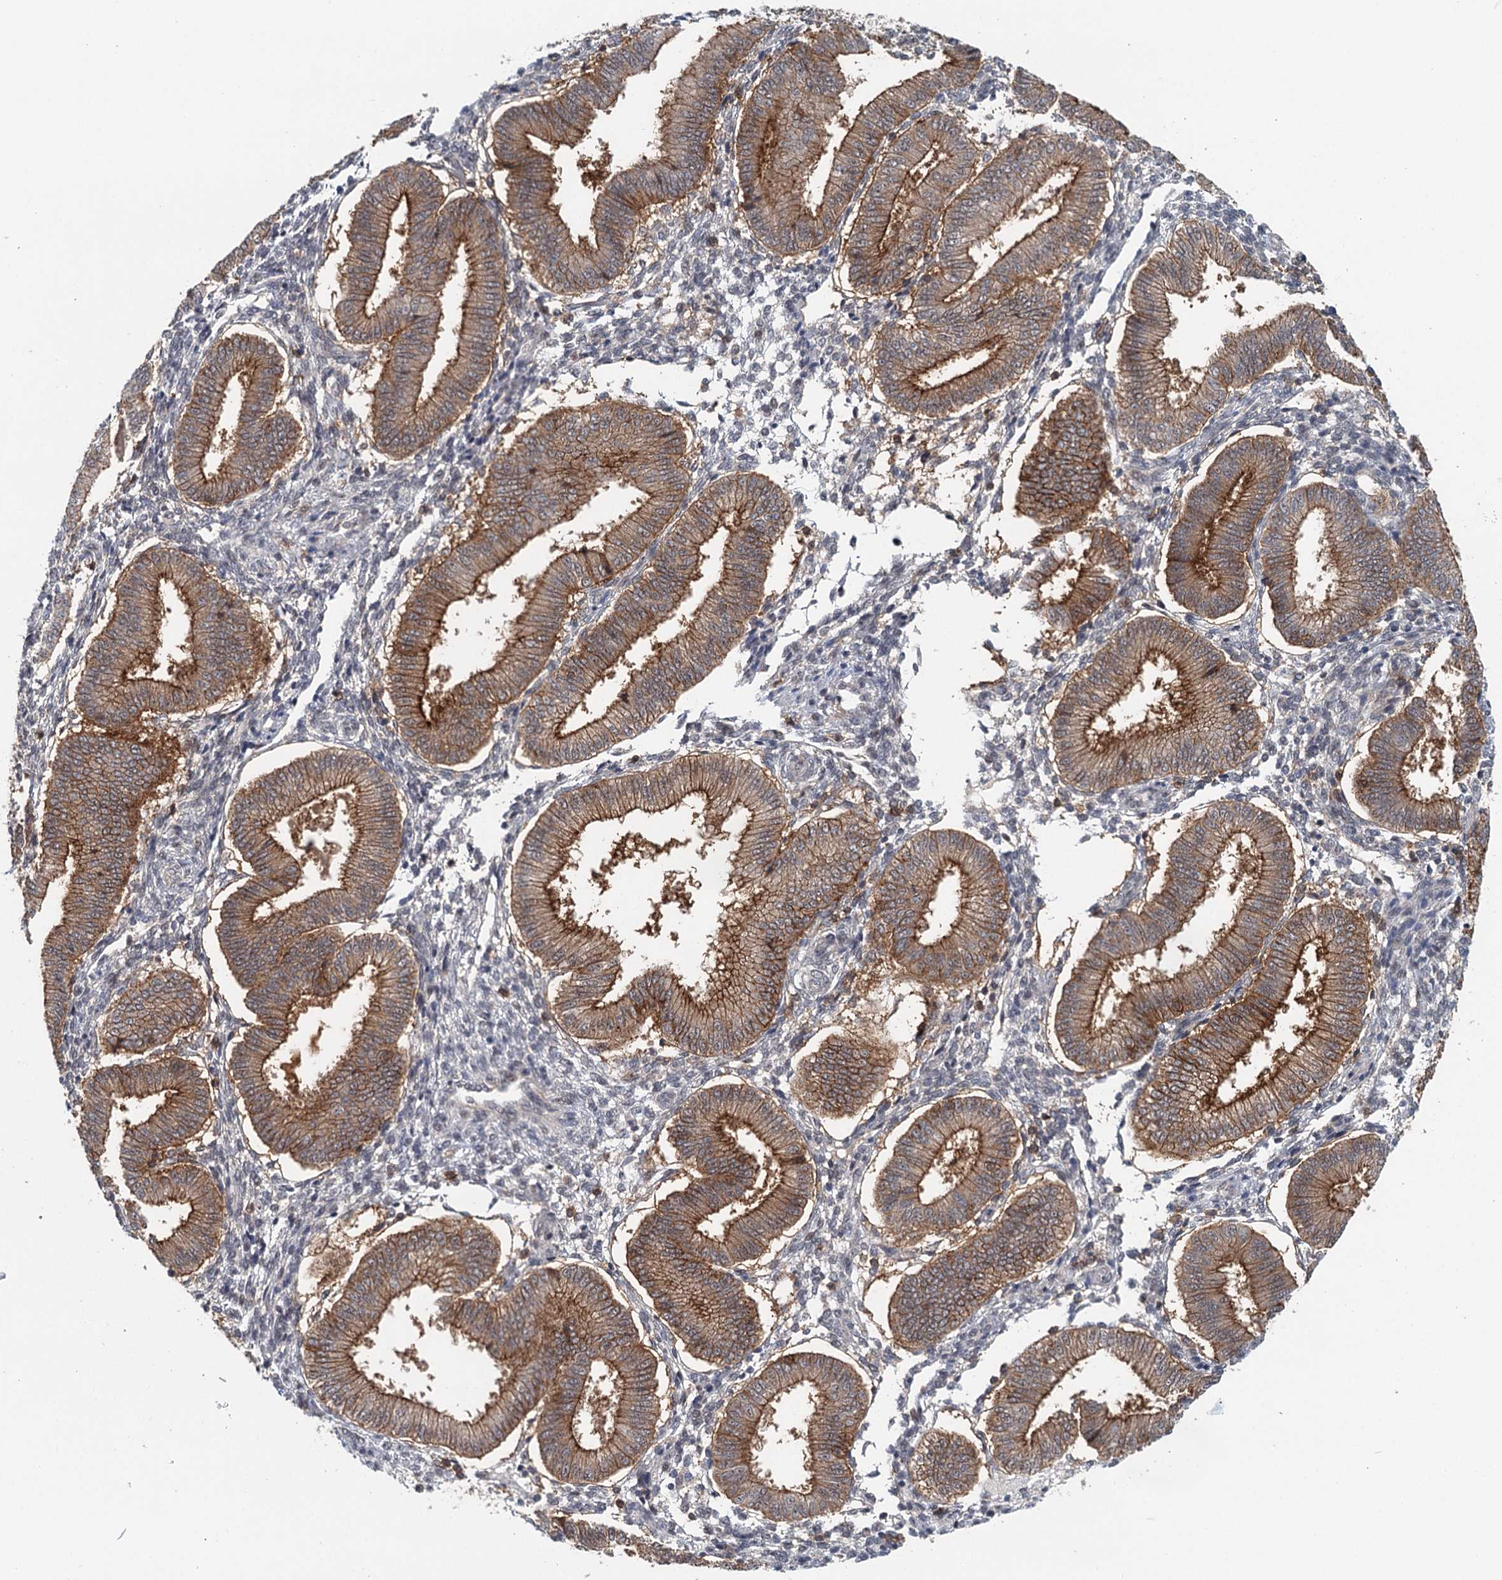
{"staining": {"intensity": "negative", "quantity": "none", "location": "none"}, "tissue": "endometrium", "cell_type": "Cells in endometrial stroma", "image_type": "normal", "snomed": [{"axis": "morphology", "description": "Normal tissue, NOS"}, {"axis": "topography", "description": "Endometrium"}], "caption": "Immunohistochemical staining of unremarkable human endometrium demonstrates no significant positivity in cells in endometrial stroma. (Stains: DAB (3,3'-diaminobenzidine) IHC with hematoxylin counter stain, Microscopy: brightfield microscopy at high magnification).", "gene": "CDC42SE2", "patient": {"sex": "female", "age": 39}}